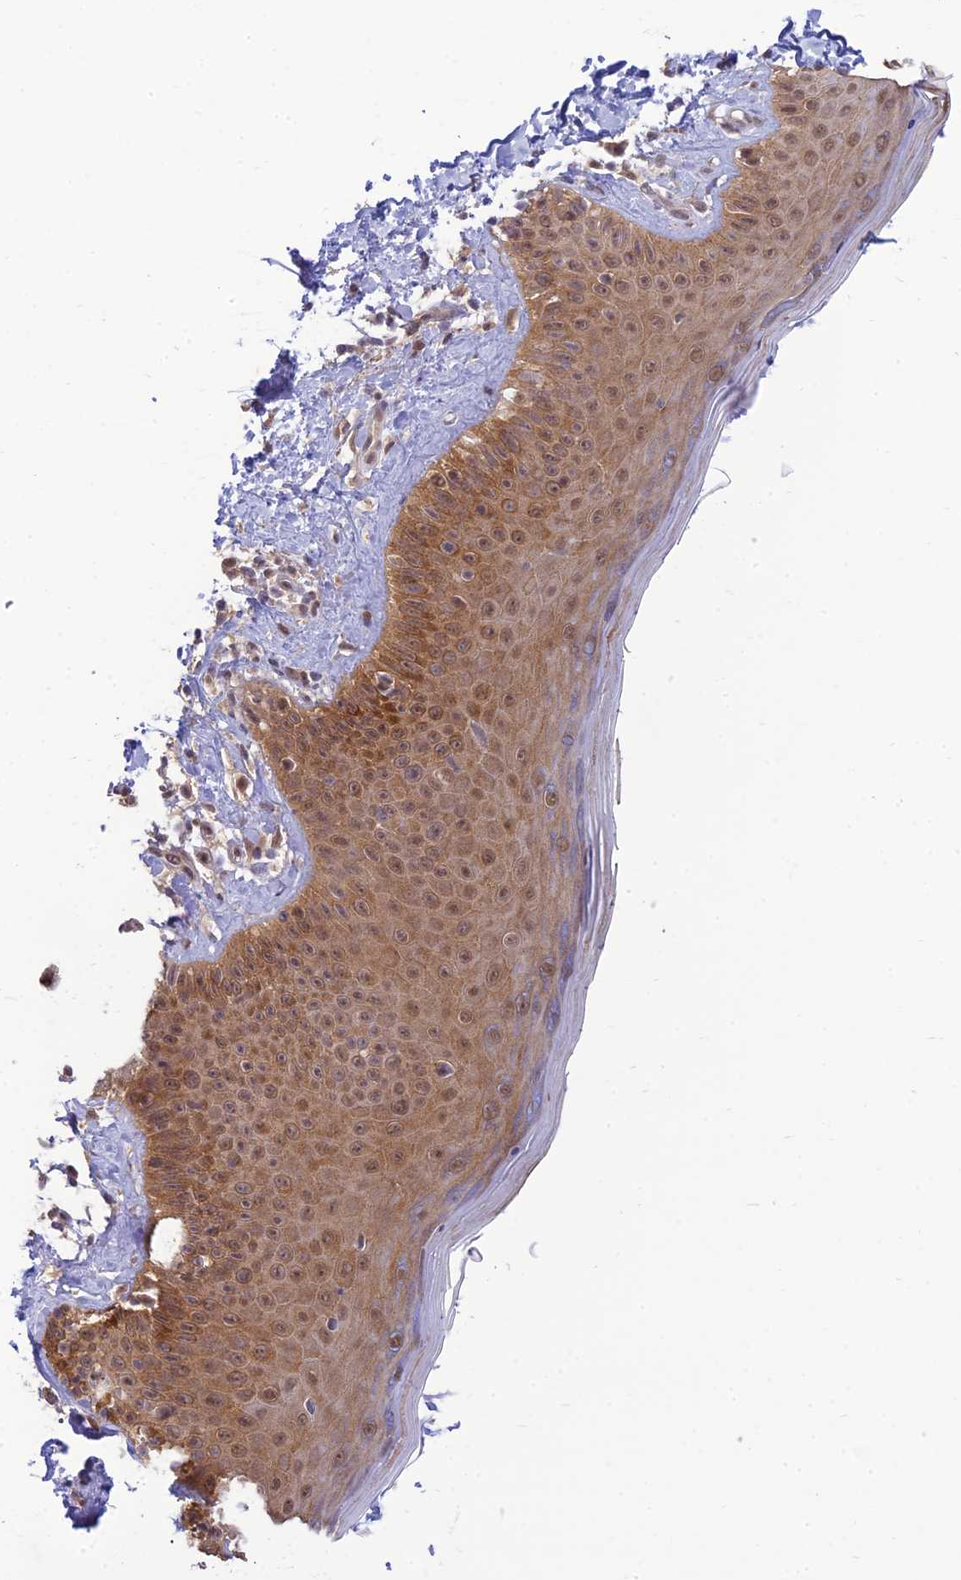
{"staining": {"intensity": "weak", "quantity": ">75%", "location": "cytoplasmic/membranous"}, "tissue": "skin", "cell_type": "Fibroblasts", "image_type": "normal", "snomed": [{"axis": "morphology", "description": "Normal tissue, NOS"}, {"axis": "topography", "description": "Skin"}], "caption": "Immunohistochemistry staining of unremarkable skin, which displays low levels of weak cytoplasmic/membranous positivity in approximately >75% of fibroblasts indicating weak cytoplasmic/membranous protein expression. The staining was performed using DAB (brown) for protein detection and nuclei were counterstained in hematoxylin (blue).", "gene": "SKIC8", "patient": {"sex": "male", "age": 52}}